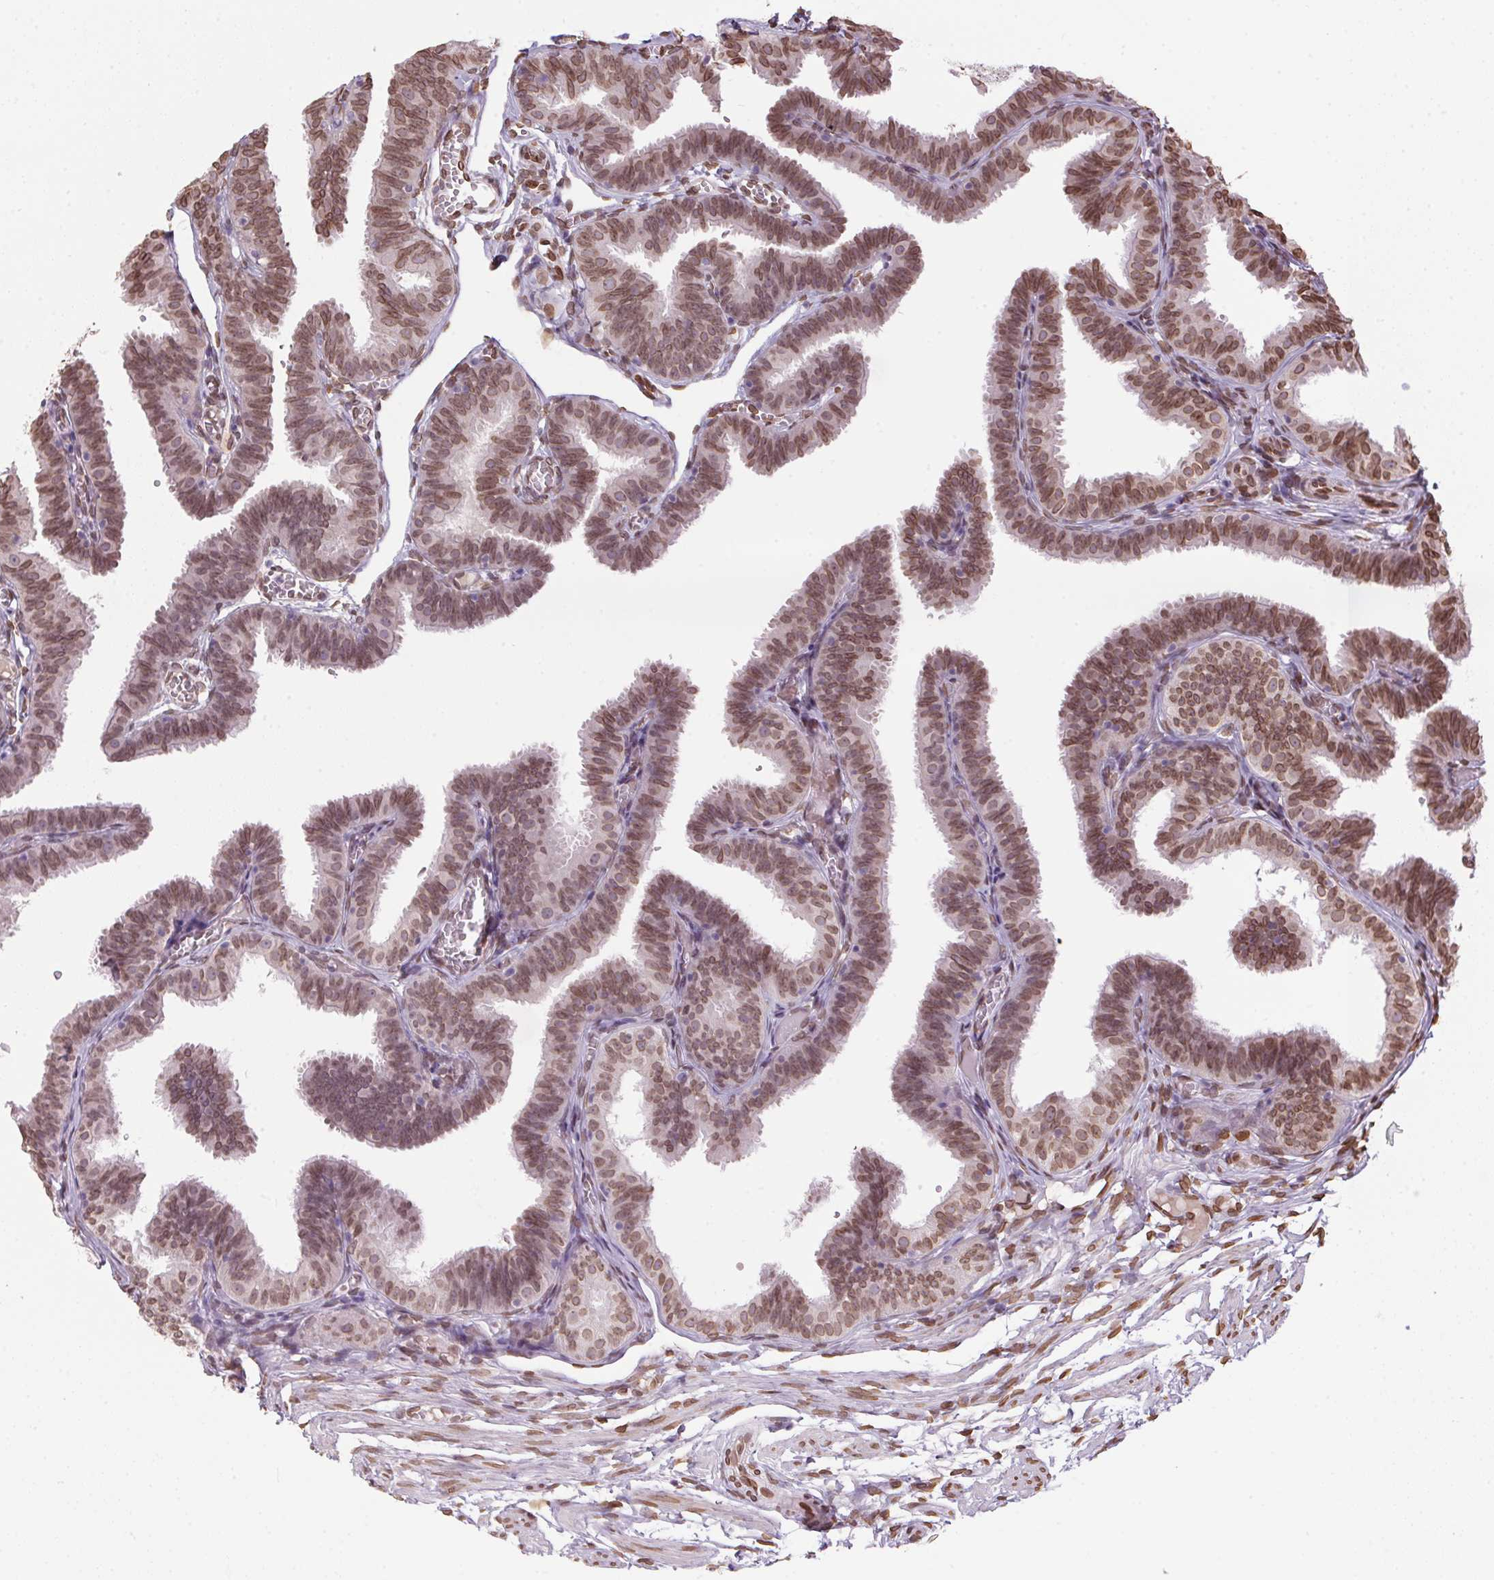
{"staining": {"intensity": "moderate", "quantity": ">75%", "location": "cytoplasmic/membranous,nuclear"}, "tissue": "fallopian tube", "cell_type": "Glandular cells", "image_type": "normal", "snomed": [{"axis": "morphology", "description": "Normal tissue, NOS"}, {"axis": "topography", "description": "Fallopian tube"}], "caption": "Immunohistochemistry (IHC) staining of benign fallopian tube, which reveals medium levels of moderate cytoplasmic/membranous,nuclear expression in about >75% of glandular cells indicating moderate cytoplasmic/membranous,nuclear protein positivity. The staining was performed using DAB (3,3'-diaminobenzidine) (brown) for protein detection and nuclei were counterstained in hematoxylin (blue).", "gene": "TMEM175", "patient": {"sex": "female", "age": 25}}